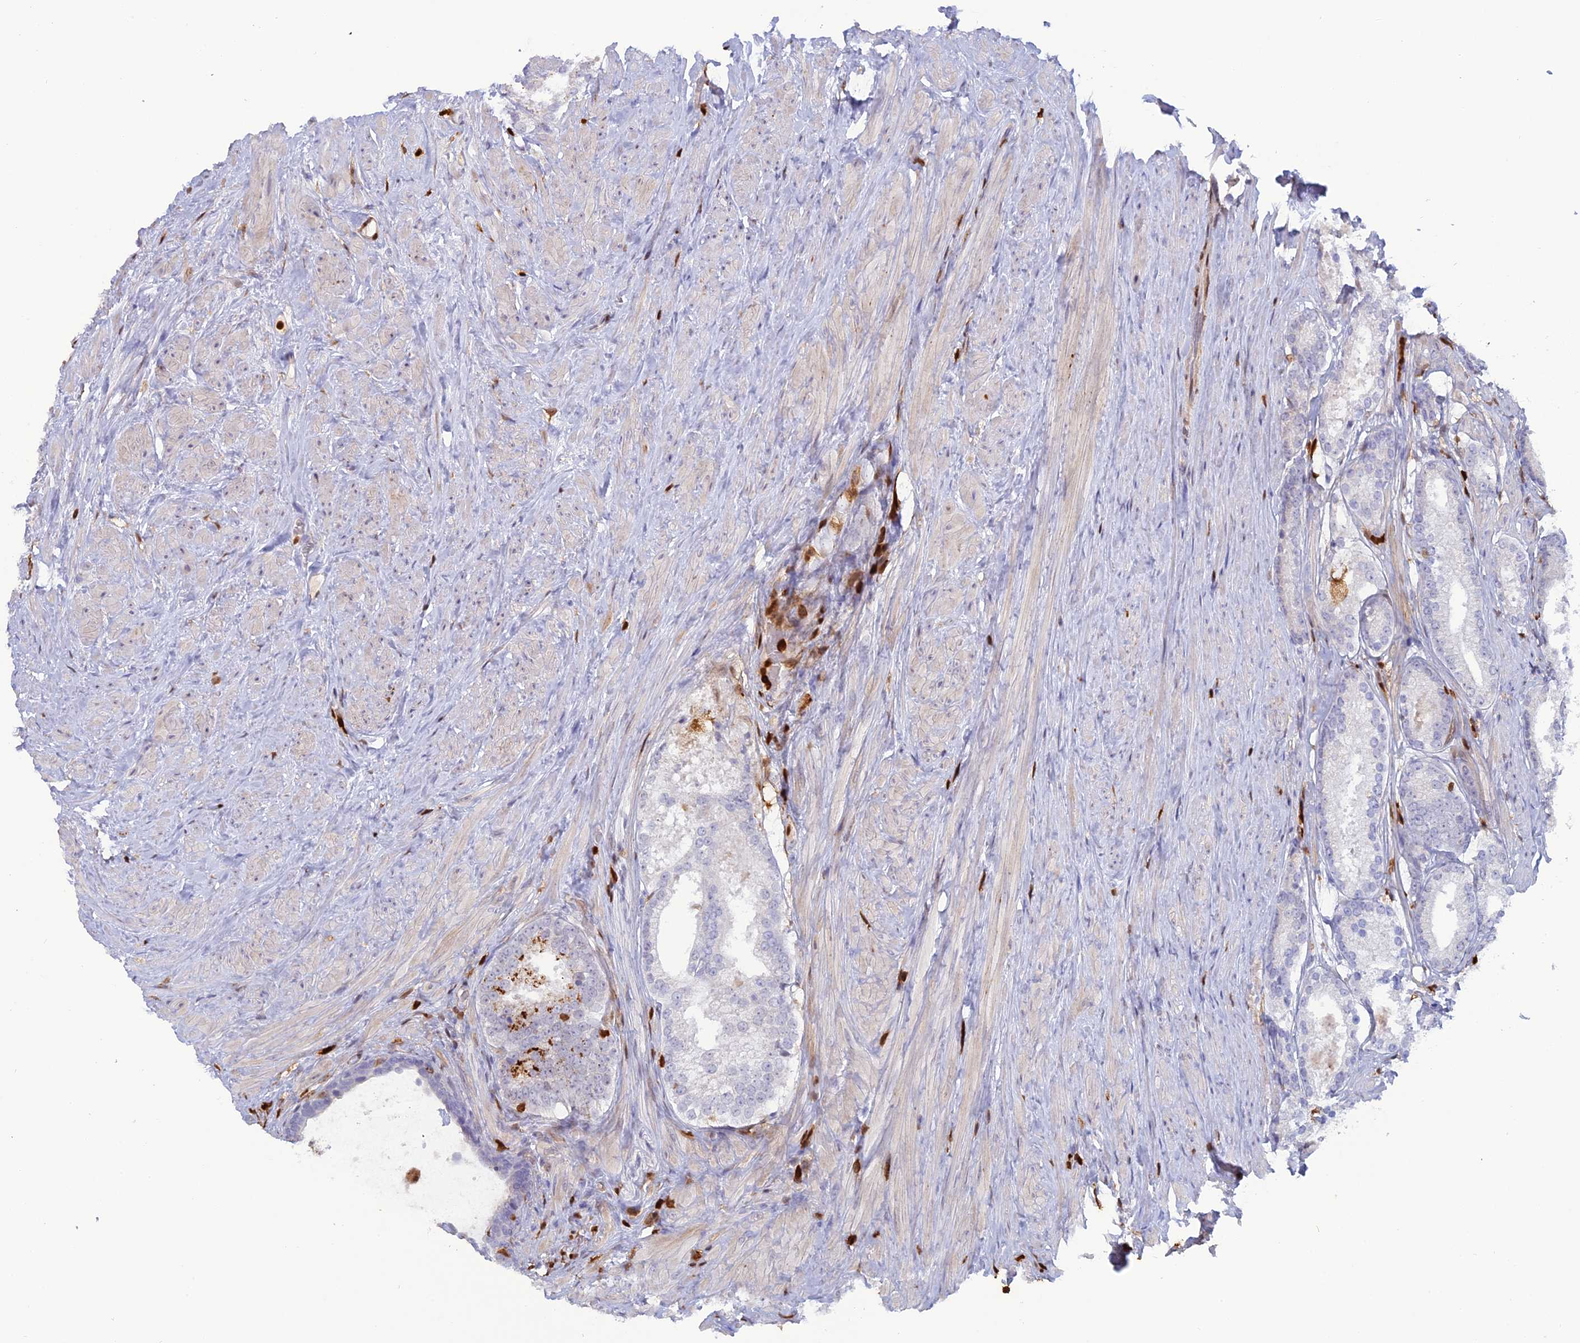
{"staining": {"intensity": "negative", "quantity": "none", "location": "none"}, "tissue": "prostate cancer", "cell_type": "Tumor cells", "image_type": "cancer", "snomed": [{"axis": "morphology", "description": "Adenocarcinoma, Low grade"}, {"axis": "topography", "description": "Prostate"}], "caption": "A high-resolution micrograph shows immunohistochemistry staining of prostate cancer (low-grade adenocarcinoma), which demonstrates no significant expression in tumor cells.", "gene": "PGBD4", "patient": {"sex": "male", "age": 68}}